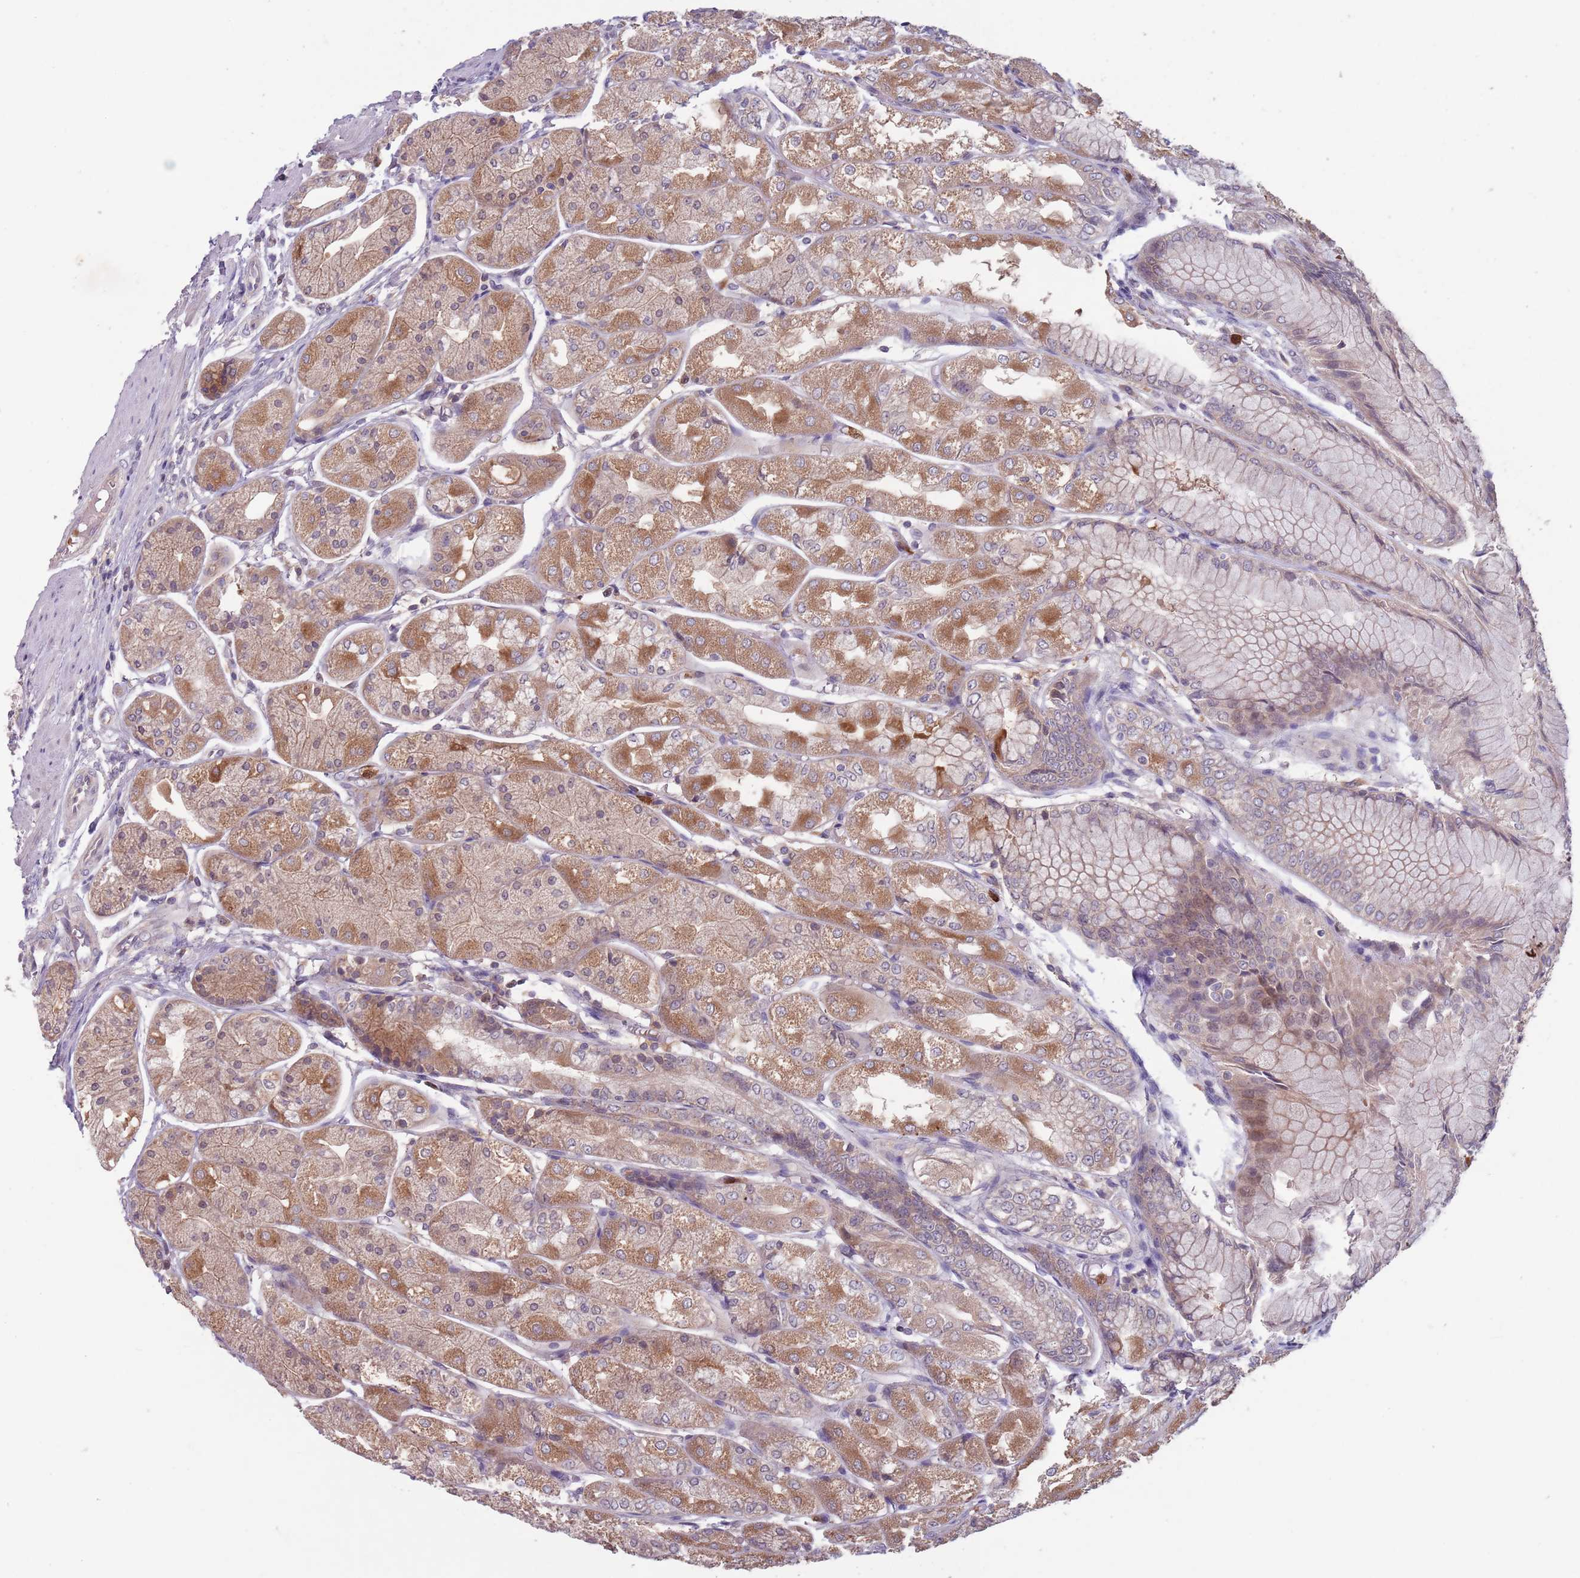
{"staining": {"intensity": "moderate", "quantity": "25%-75%", "location": "cytoplasmic/membranous"}, "tissue": "stomach", "cell_type": "Glandular cells", "image_type": "normal", "snomed": [{"axis": "morphology", "description": "Normal tissue, NOS"}, {"axis": "topography", "description": "Stomach, upper"}], "caption": "Approximately 25%-75% of glandular cells in normal human stomach exhibit moderate cytoplasmic/membranous protein expression as visualized by brown immunohistochemical staining.", "gene": "TYW1B", "patient": {"sex": "male", "age": 72}}